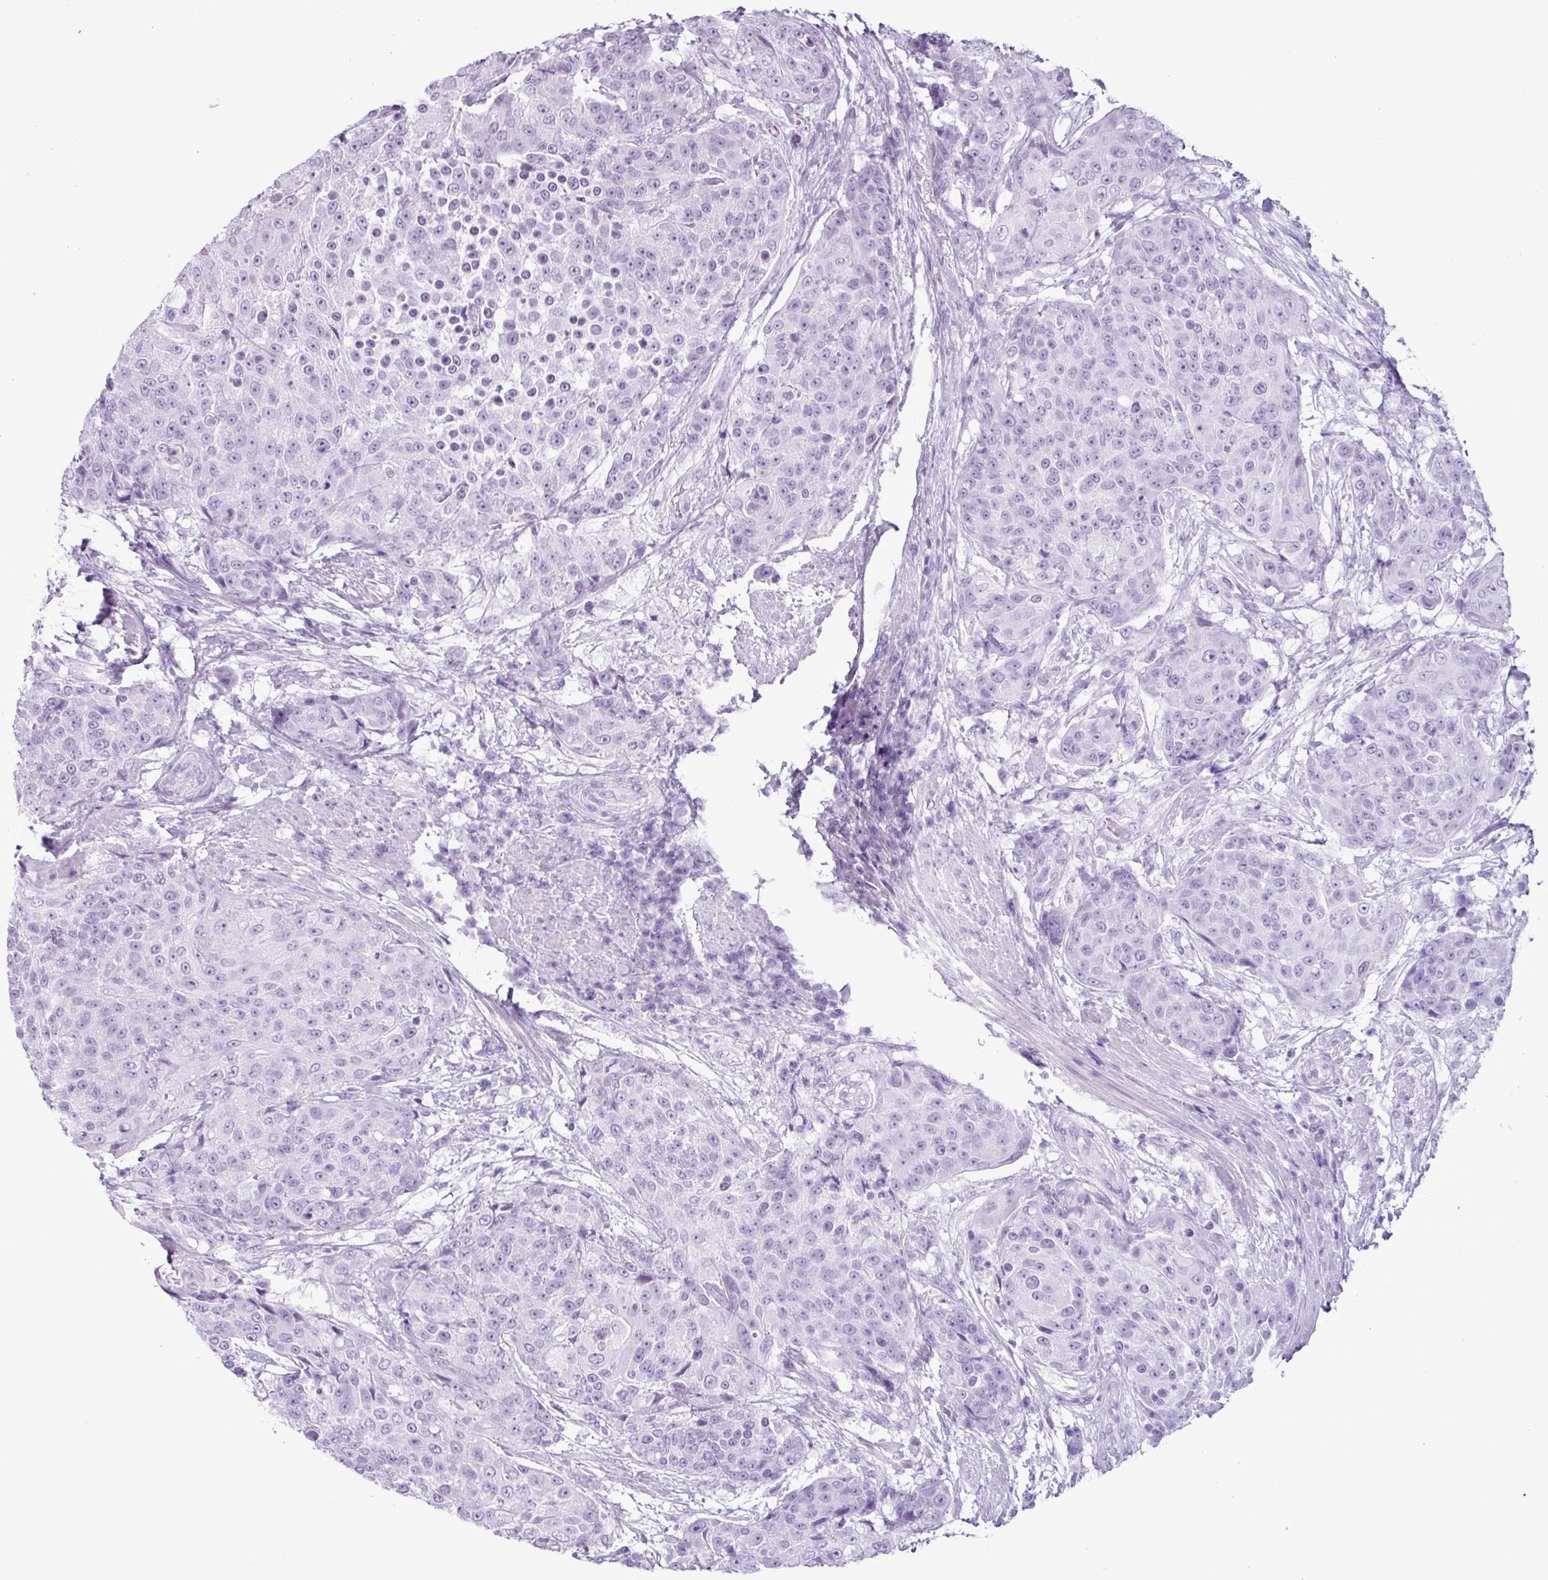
{"staining": {"intensity": "negative", "quantity": "none", "location": "none"}, "tissue": "urothelial cancer", "cell_type": "Tumor cells", "image_type": "cancer", "snomed": [{"axis": "morphology", "description": "Urothelial carcinoma, High grade"}, {"axis": "topography", "description": "Urinary bladder"}], "caption": "A photomicrograph of human urothelial cancer is negative for staining in tumor cells.", "gene": "SCT", "patient": {"sex": "female", "age": 63}}